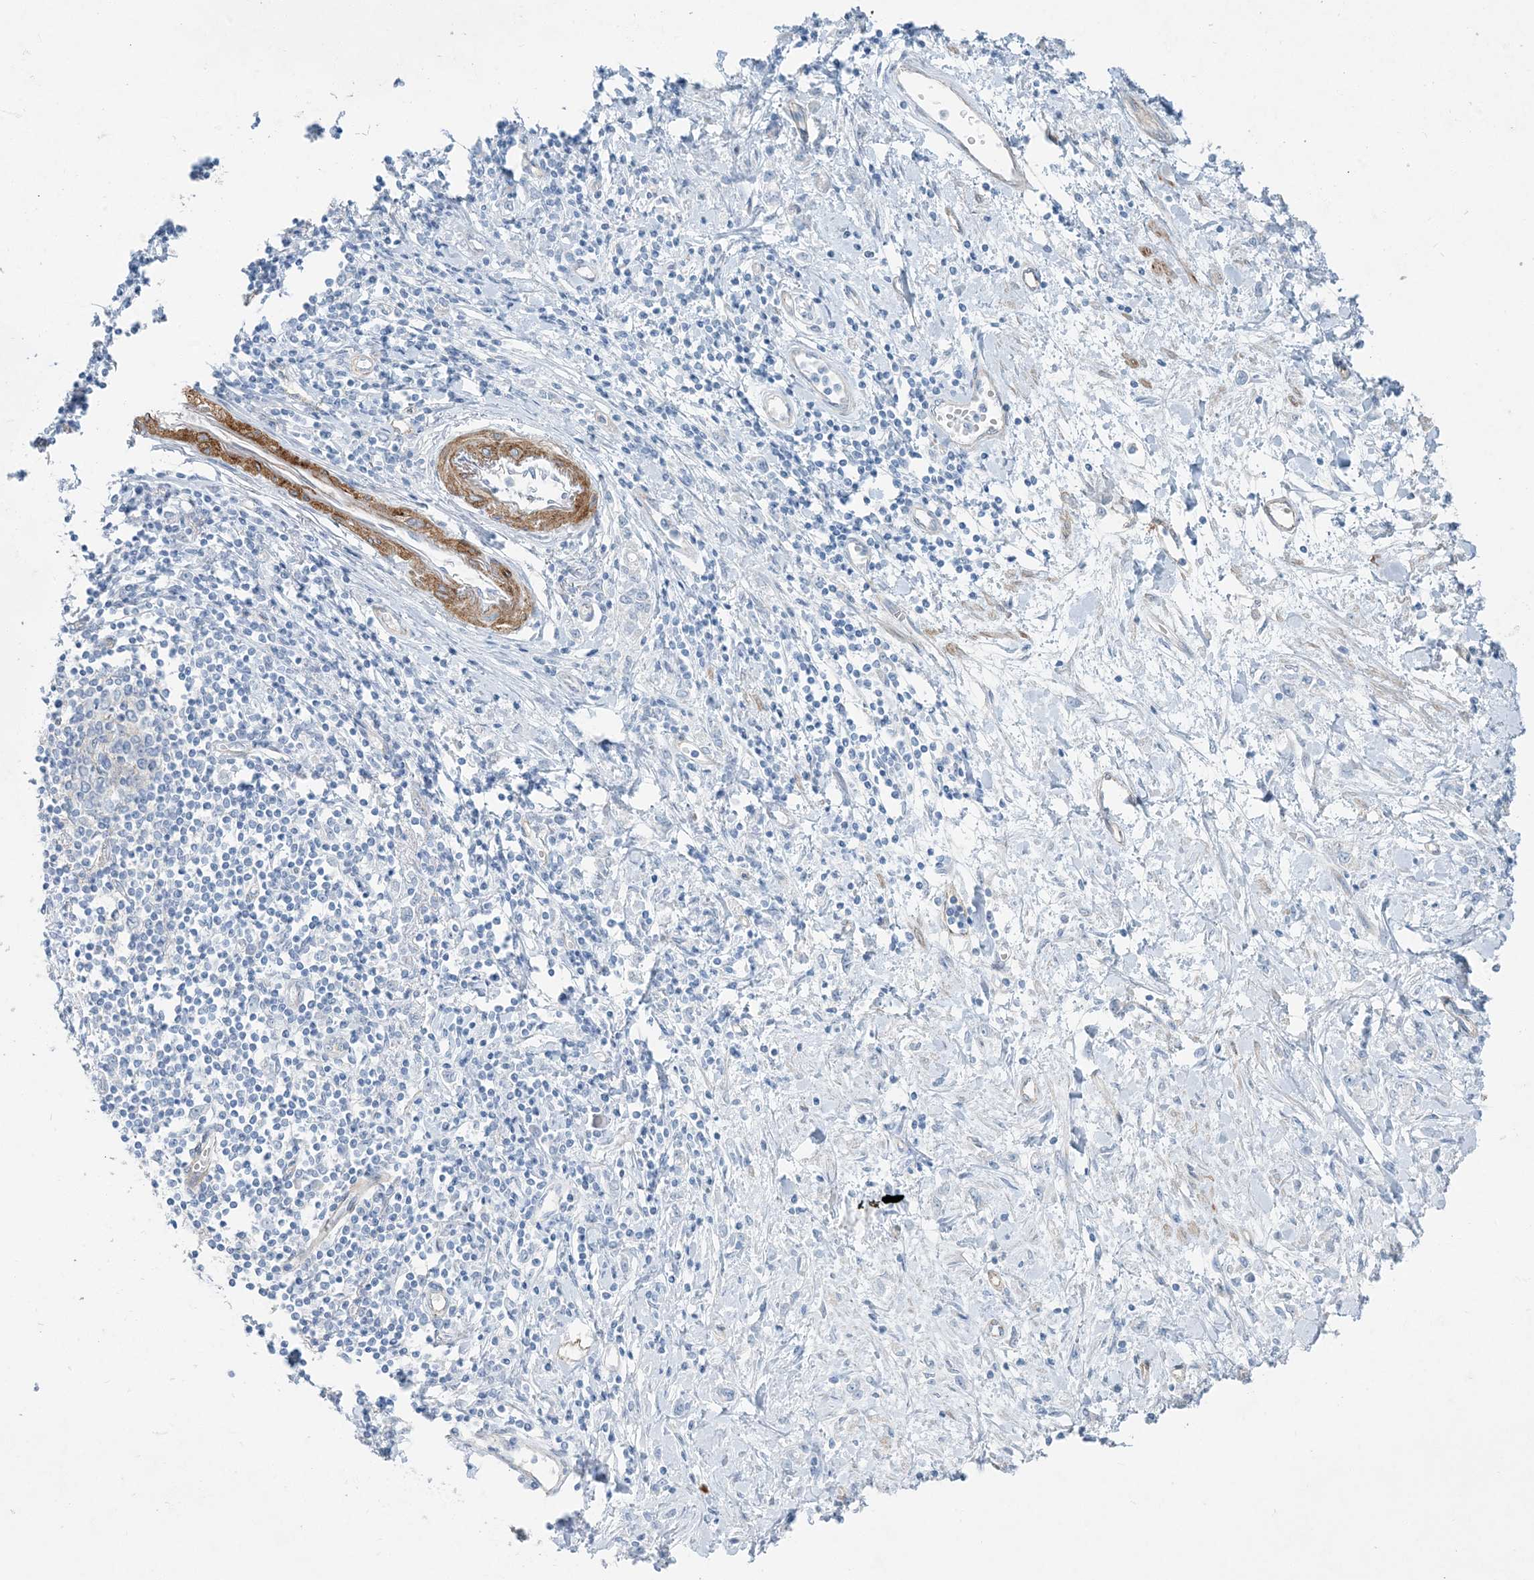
{"staining": {"intensity": "negative", "quantity": "none", "location": "none"}, "tissue": "stomach cancer", "cell_type": "Tumor cells", "image_type": "cancer", "snomed": [{"axis": "morphology", "description": "Adenocarcinoma, NOS"}, {"axis": "topography", "description": "Stomach"}], "caption": "Stomach adenocarcinoma was stained to show a protein in brown. There is no significant positivity in tumor cells.", "gene": "PGM5", "patient": {"sex": "female", "age": 76}}